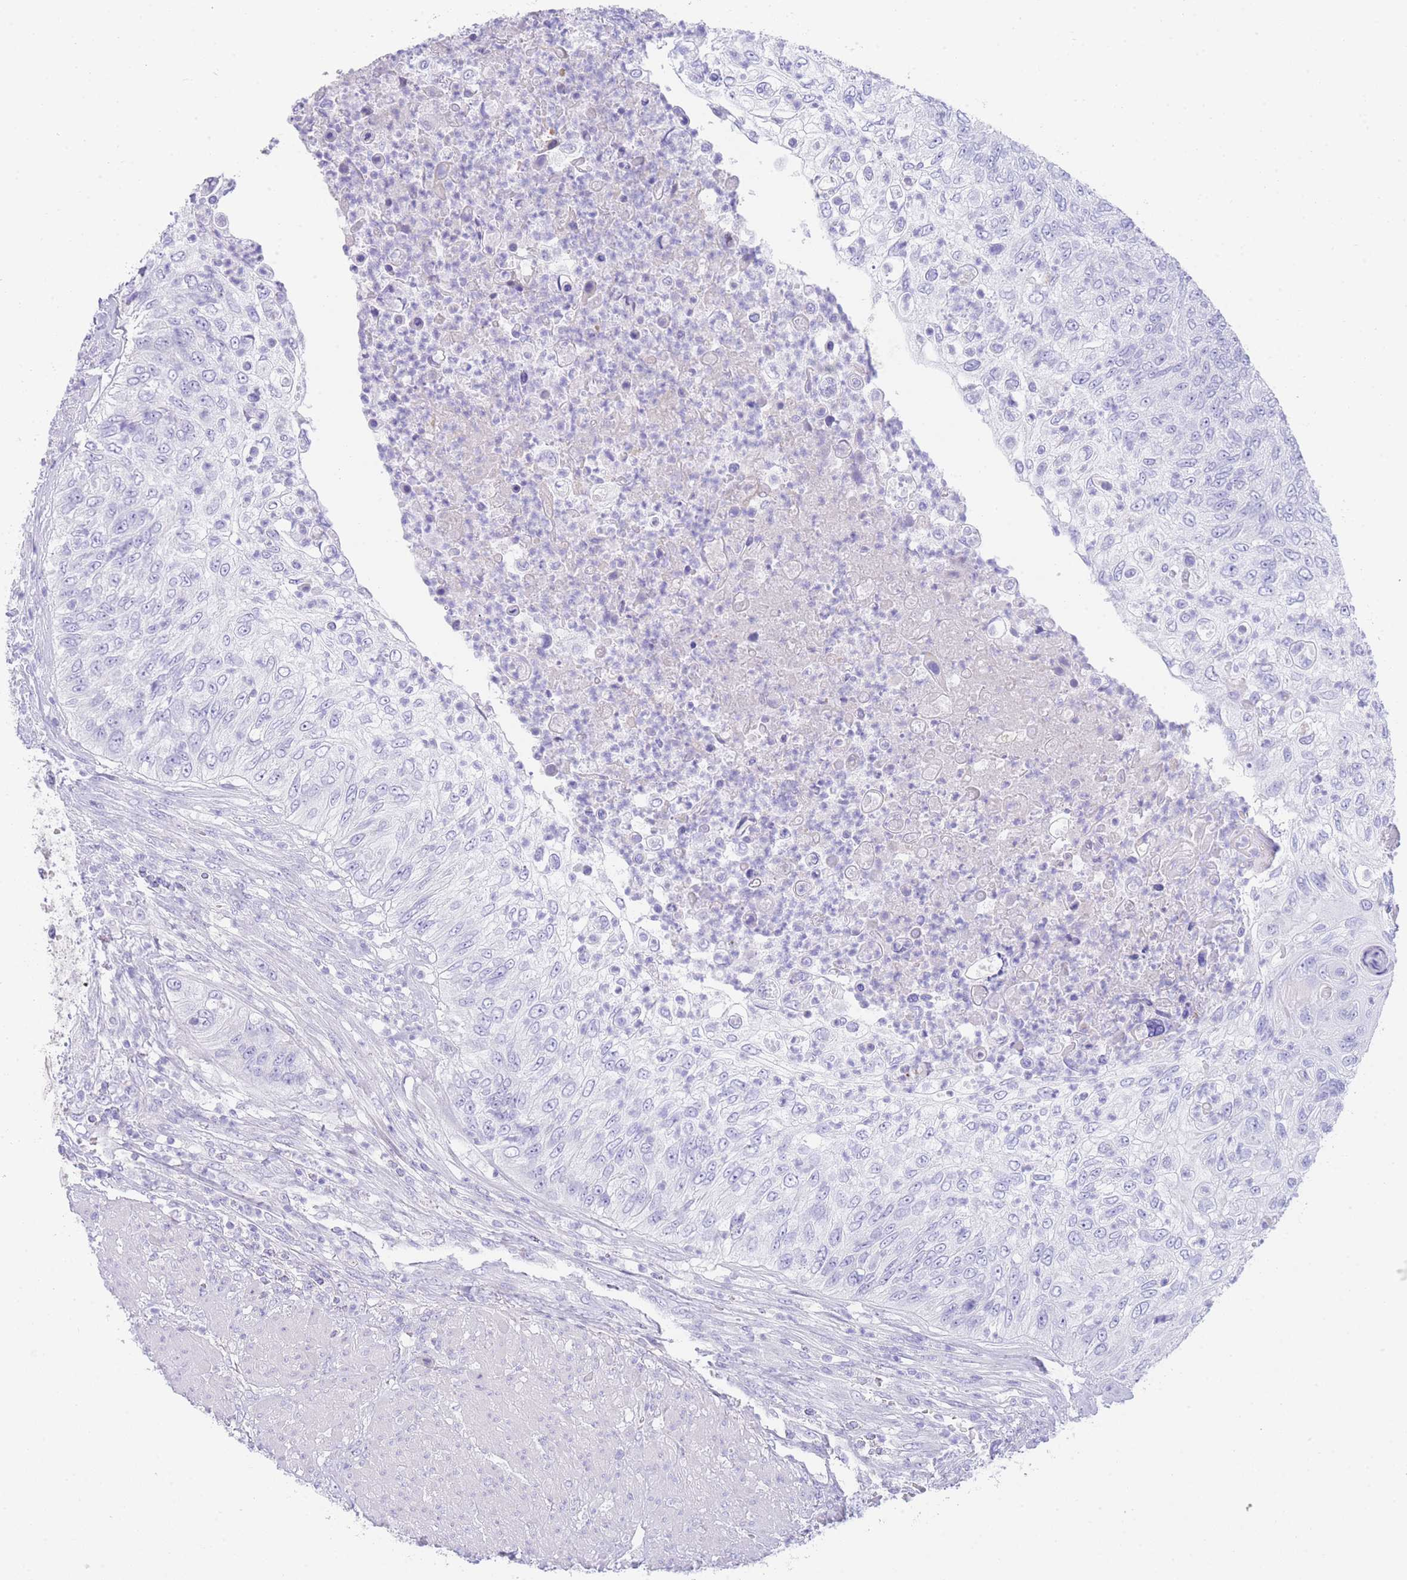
{"staining": {"intensity": "negative", "quantity": "none", "location": "none"}, "tissue": "urothelial cancer", "cell_type": "Tumor cells", "image_type": "cancer", "snomed": [{"axis": "morphology", "description": "Urothelial carcinoma, High grade"}, {"axis": "topography", "description": "Urinary bladder"}], "caption": "This is an IHC photomicrograph of high-grade urothelial carcinoma. There is no positivity in tumor cells.", "gene": "LRRC37A", "patient": {"sex": "female", "age": 60}}